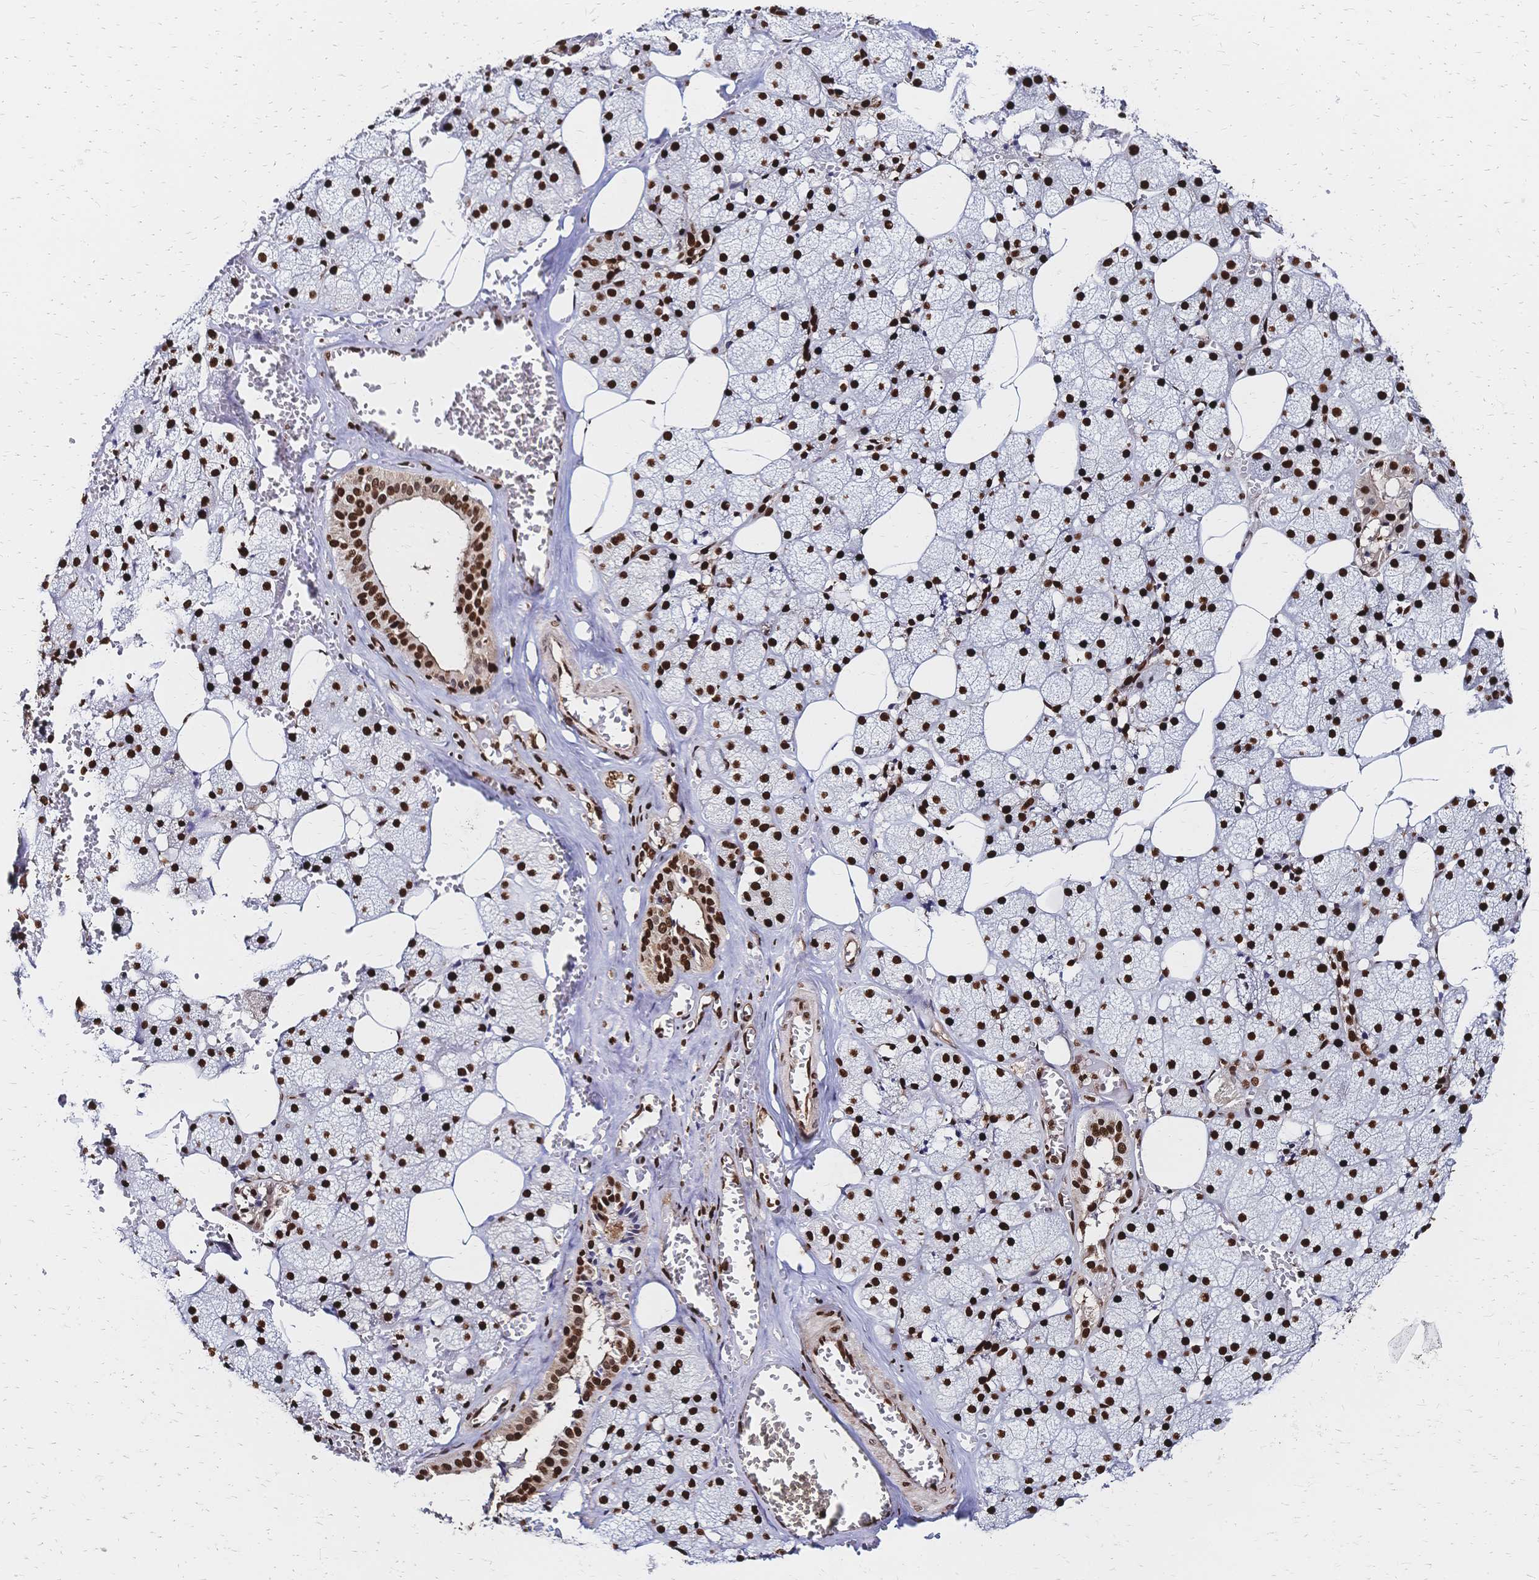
{"staining": {"intensity": "strong", "quantity": ">75%", "location": "nuclear"}, "tissue": "salivary gland", "cell_type": "Glandular cells", "image_type": "normal", "snomed": [{"axis": "morphology", "description": "Normal tissue, NOS"}, {"axis": "topography", "description": "Salivary gland"}, {"axis": "topography", "description": "Peripheral nerve tissue"}], "caption": "Immunohistochemistry (IHC) (DAB (3,3'-diaminobenzidine)) staining of unremarkable human salivary gland shows strong nuclear protein expression in approximately >75% of glandular cells. (IHC, brightfield microscopy, high magnification).", "gene": "HDGF", "patient": {"sex": "male", "age": 38}}